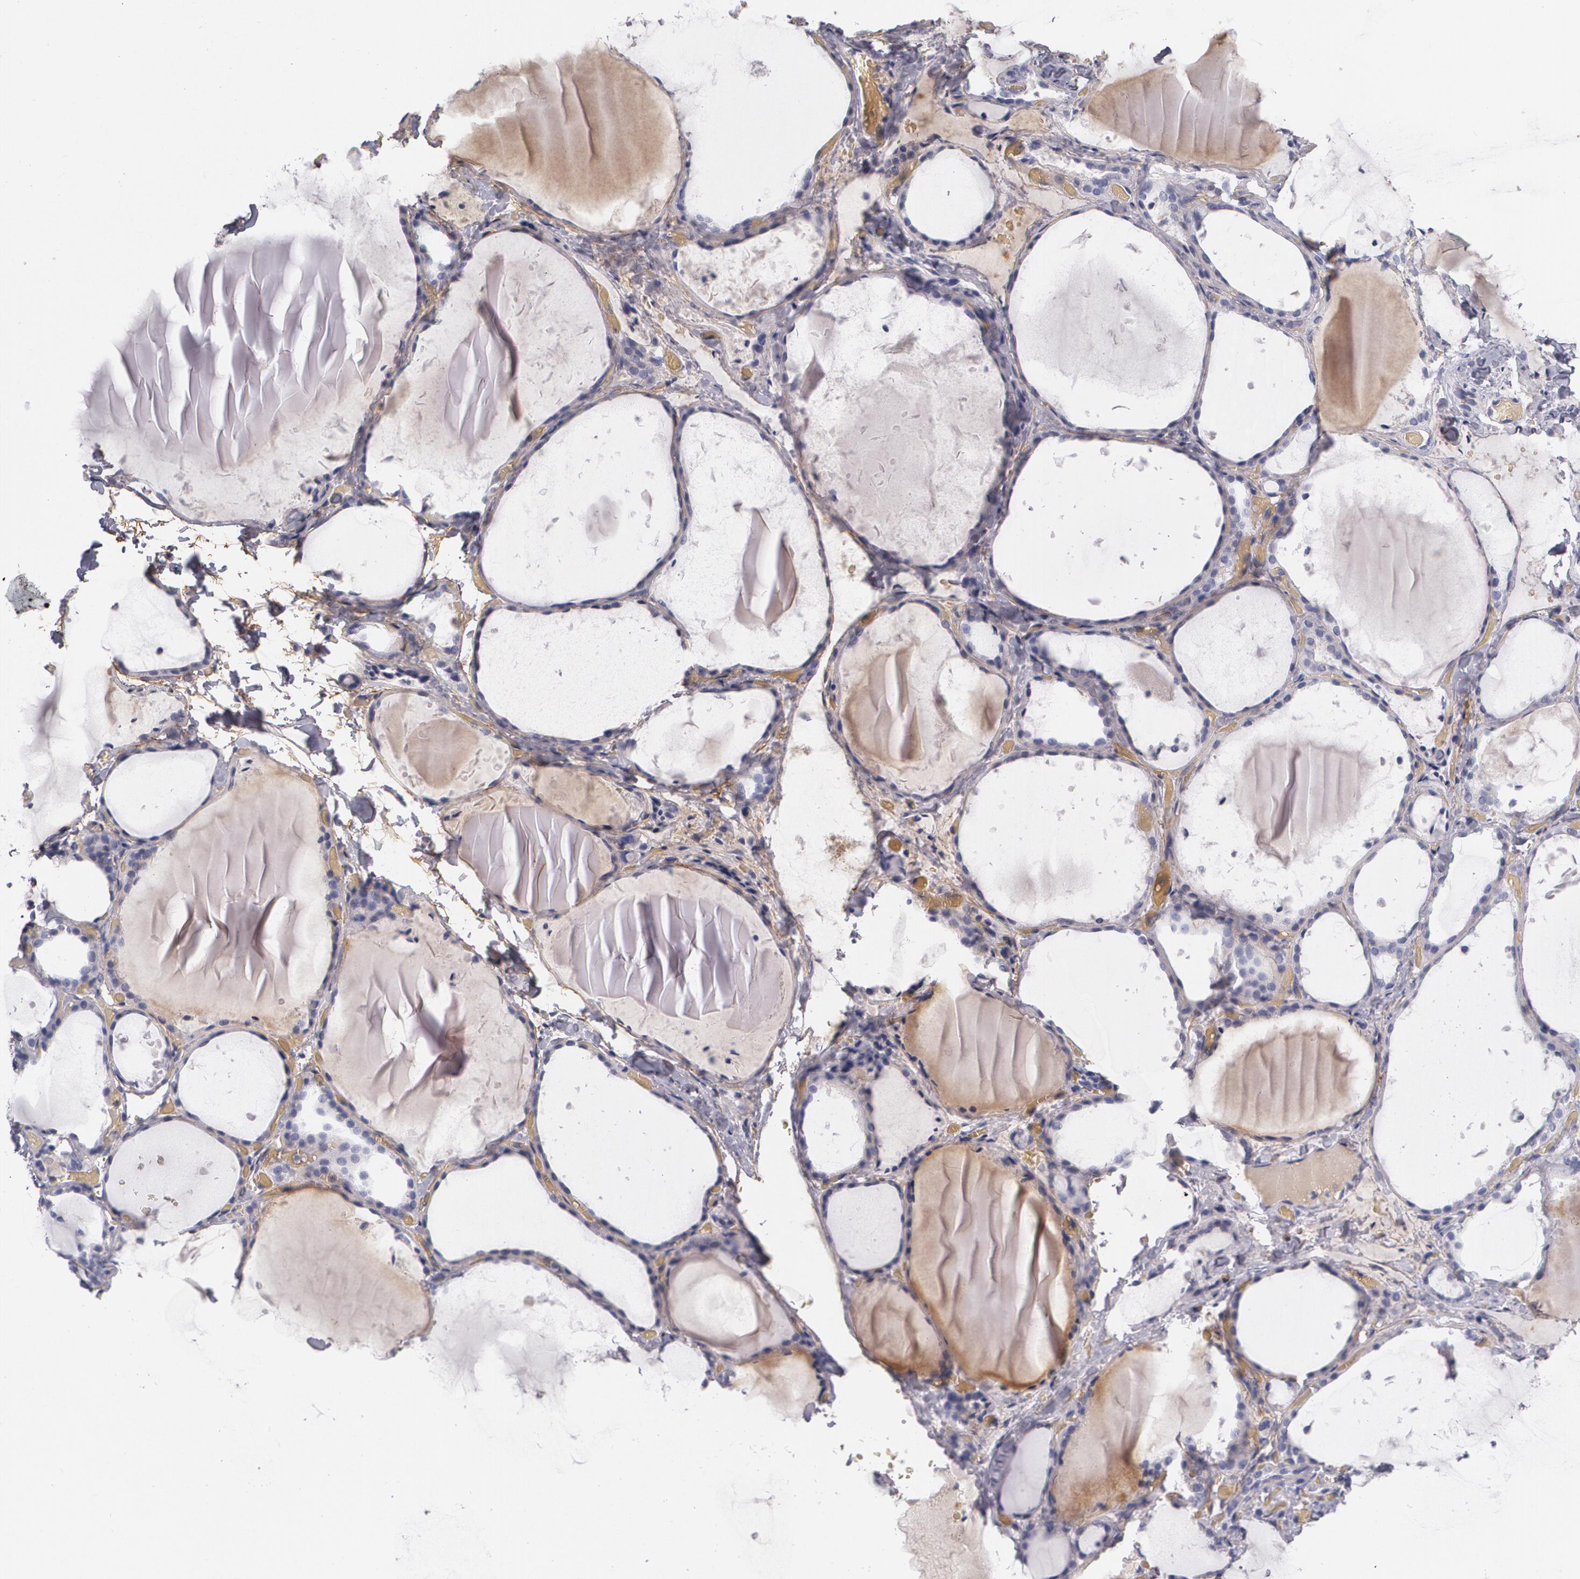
{"staining": {"intensity": "negative", "quantity": "none", "location": "none"}, "tissue": "thyroid gland", "cell_type": "Glandular cells", "image_type": "normal", "snomed": [{"axis": "morphology", "description": "Normal tissue, NOS"}, {"axis": "topography", "description": "Thyroid gland"}], "caption": "Immunohistochemical staining of unremarkable thyroid gland reveals no significant positivity in glandular cells. (IHC, brightfield microscopy, high magnification).", "gene": "FBLN1", "patient": {"sex": "female", "age": 22}}